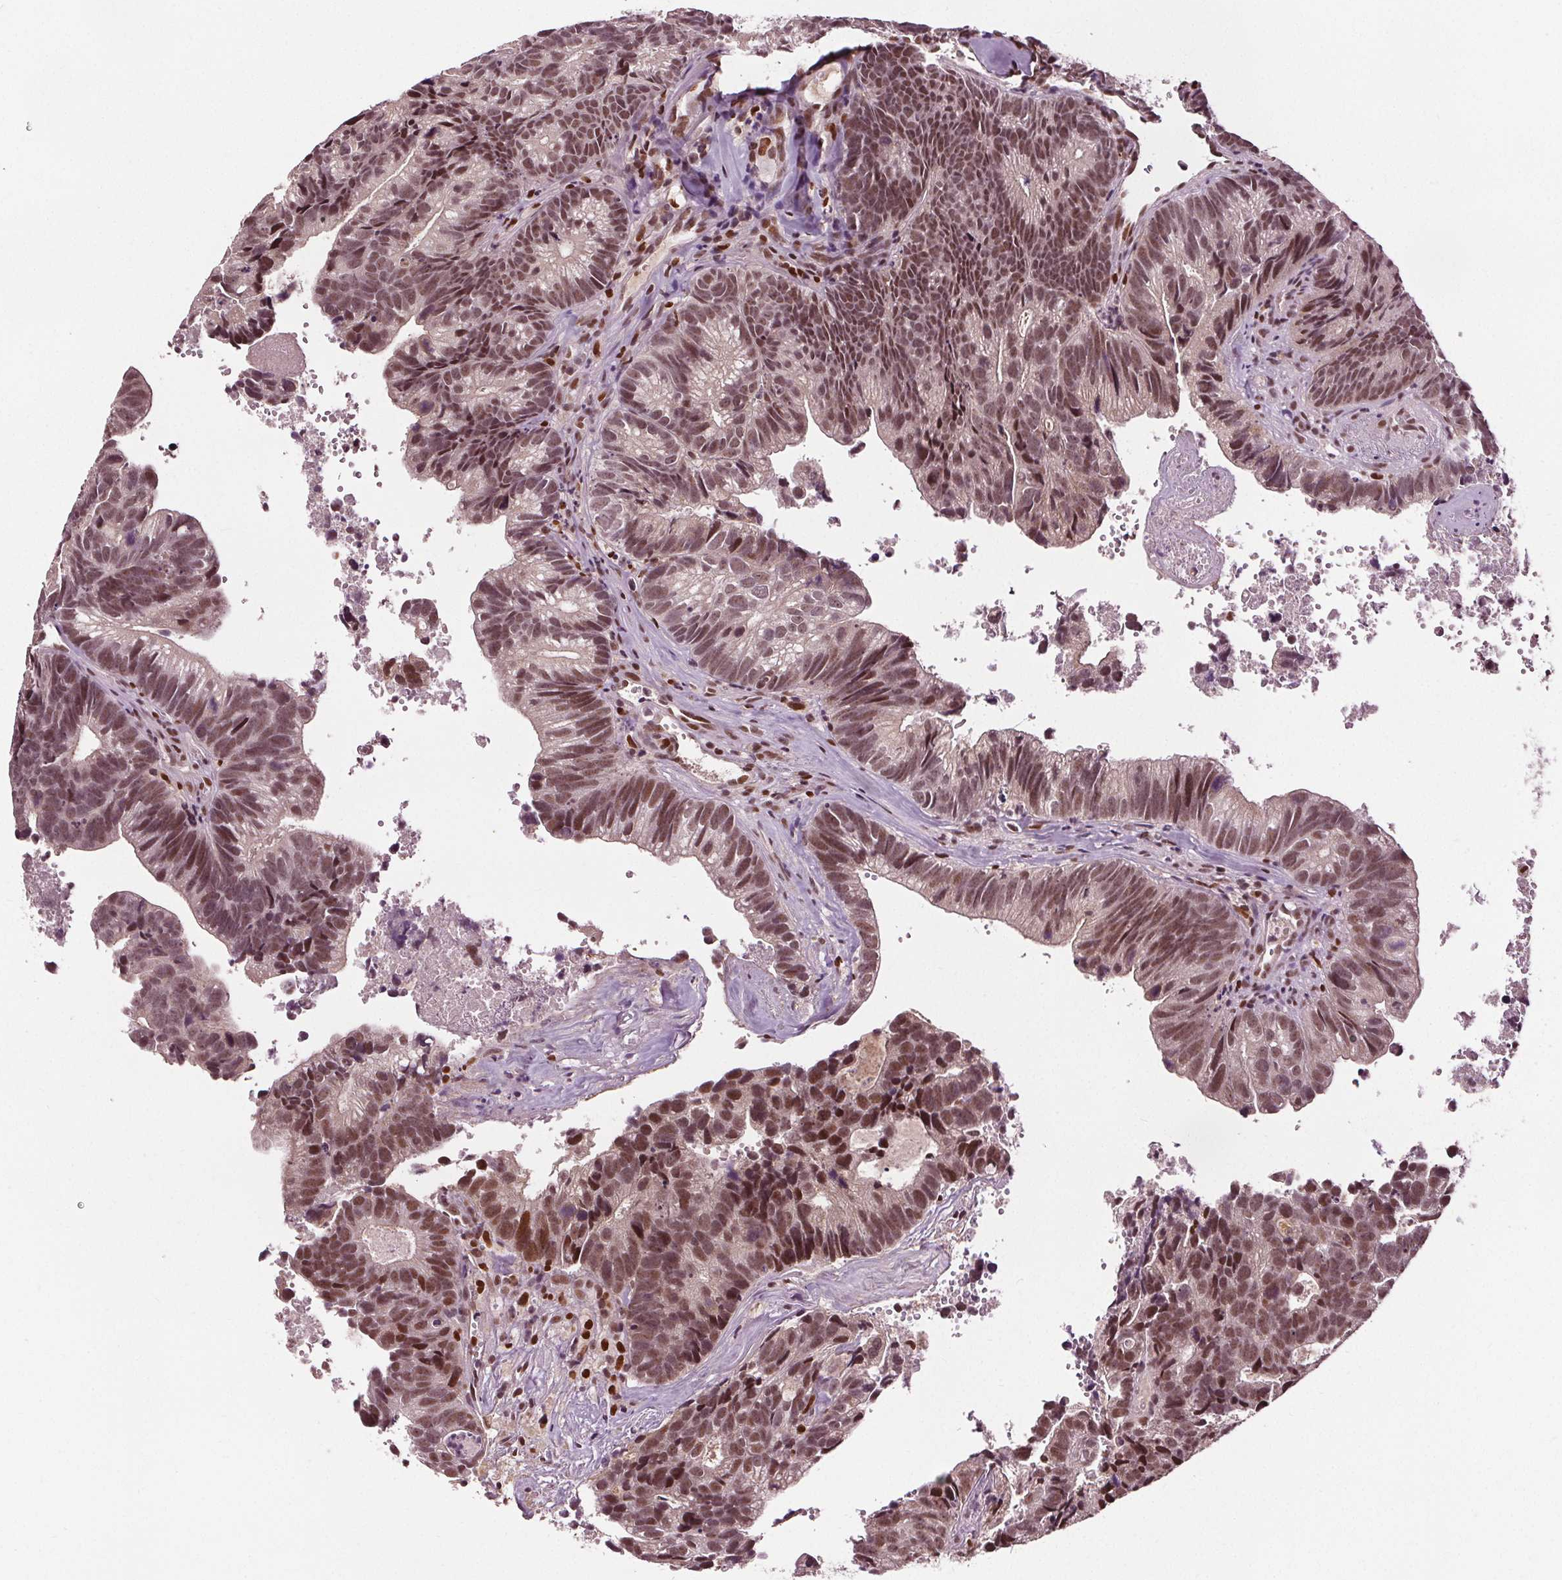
{"staining": {"intensity": "moderate", "quantity": ">75%", "location": "nuclear"}, "tissue": "head and neck cancer", "cell_type": "Tumor cells", "image_type": "cancer", "snomed": [{"axis": "morphology", "description": "Adenocarcinoma, NOS"}, {"axis": "topography", "description": "Head-Neck"}], "caption": "This is a histology image of immunohistochemistry (IHC) staining of head and neck cancer, which shows moderate positivity in the nuclear of tumor cells.", "gene": "DDX11", "patient": {"sex": "male", "age": 62}}